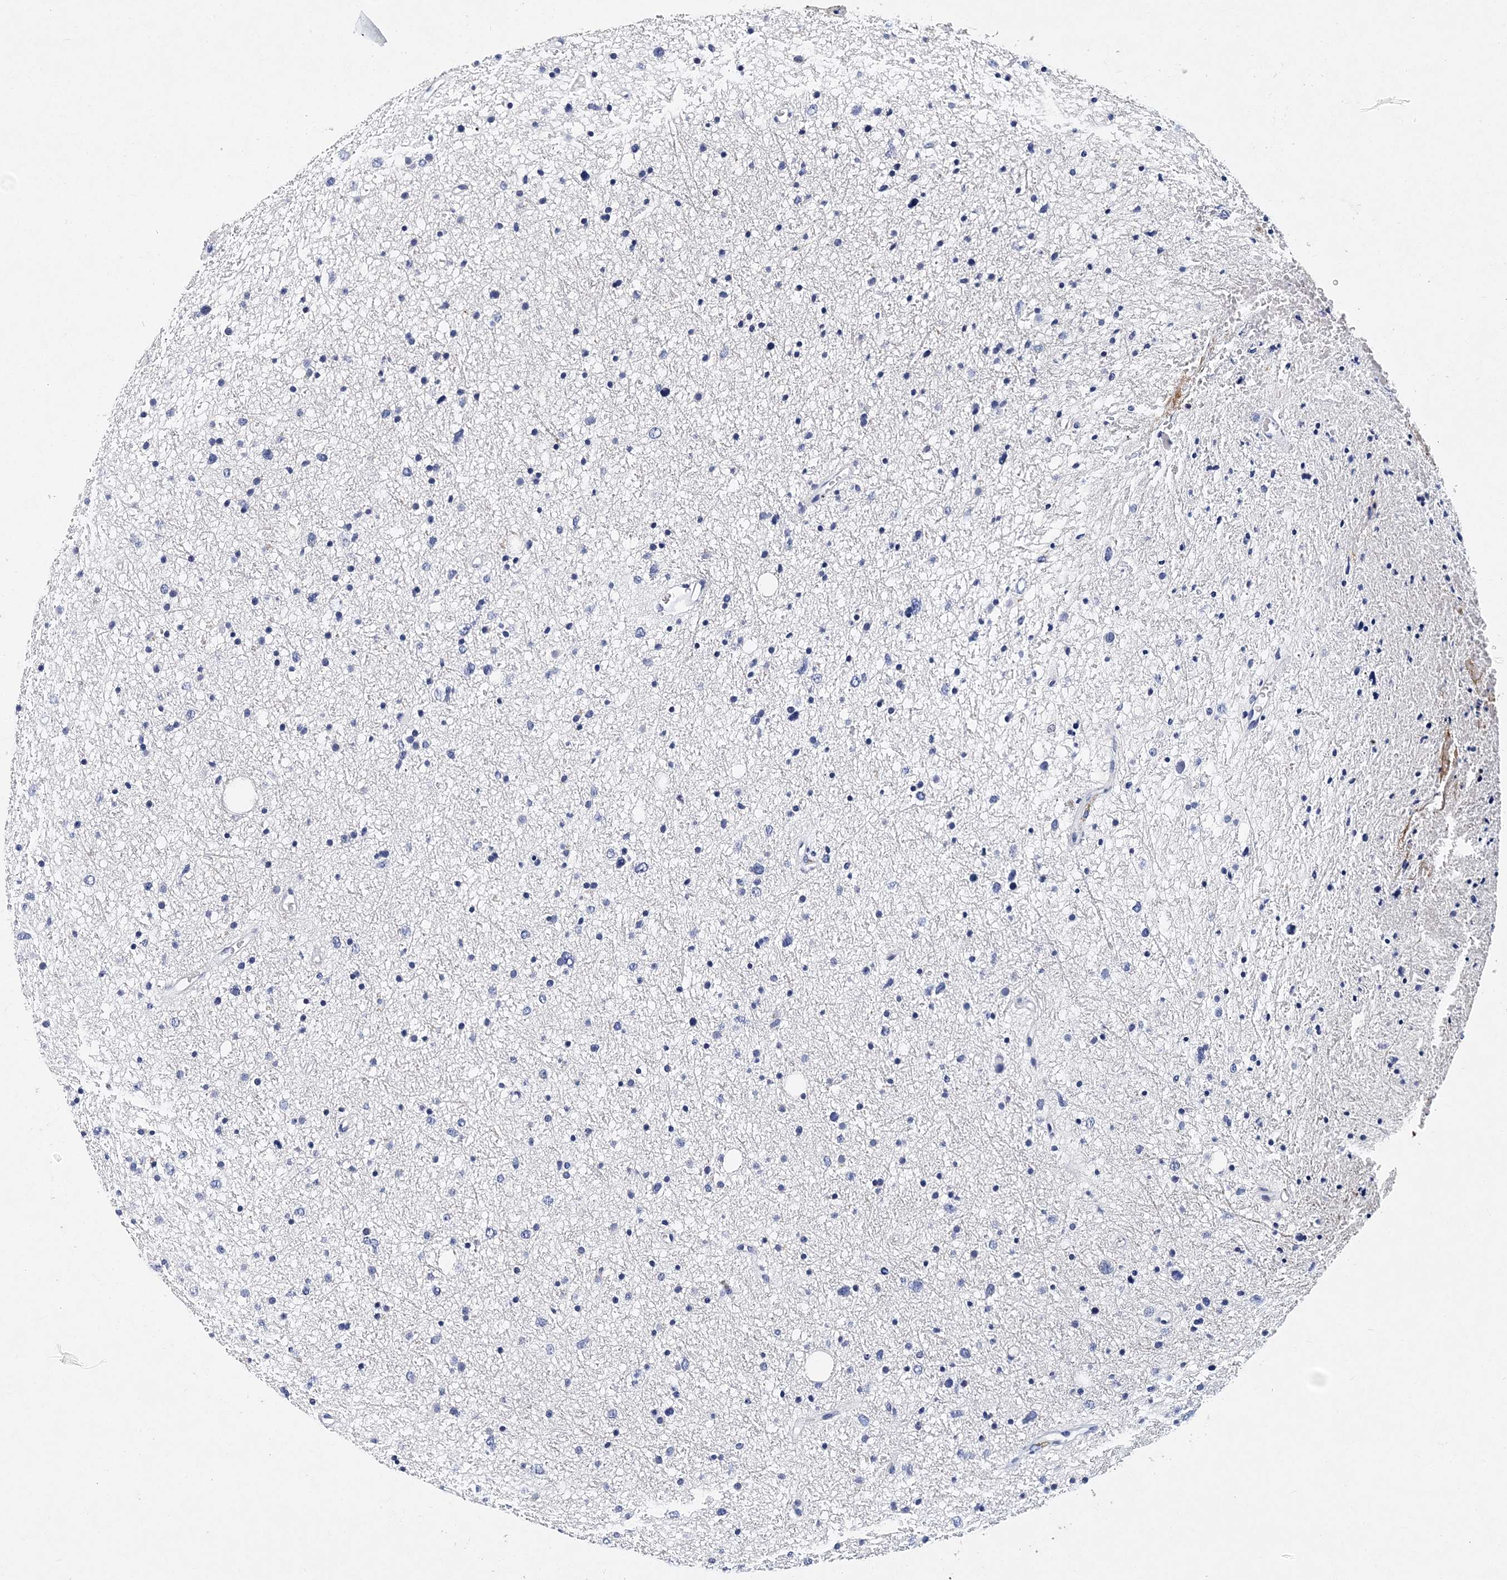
{"staining": {"intensity": "negative", "quantity": "none", "location": "none"}, "tissue": "glioma", "cell_type": "Tumor cells", "image_type": "cancer", "snomed": [{"axis": "morphology", "description": "Glioma, malignant, Low grade"}, {"axis": "topography", "description": "Cerebral cortex"}], "caption": "An immunohistochemistry (IHC) image of malignant low-grade glioma is shown. There is no staining in tumor cells of malignant low-grade glioma.", "gene": "ITGA2B", "patient": {"sex": "female", "age": 39}}